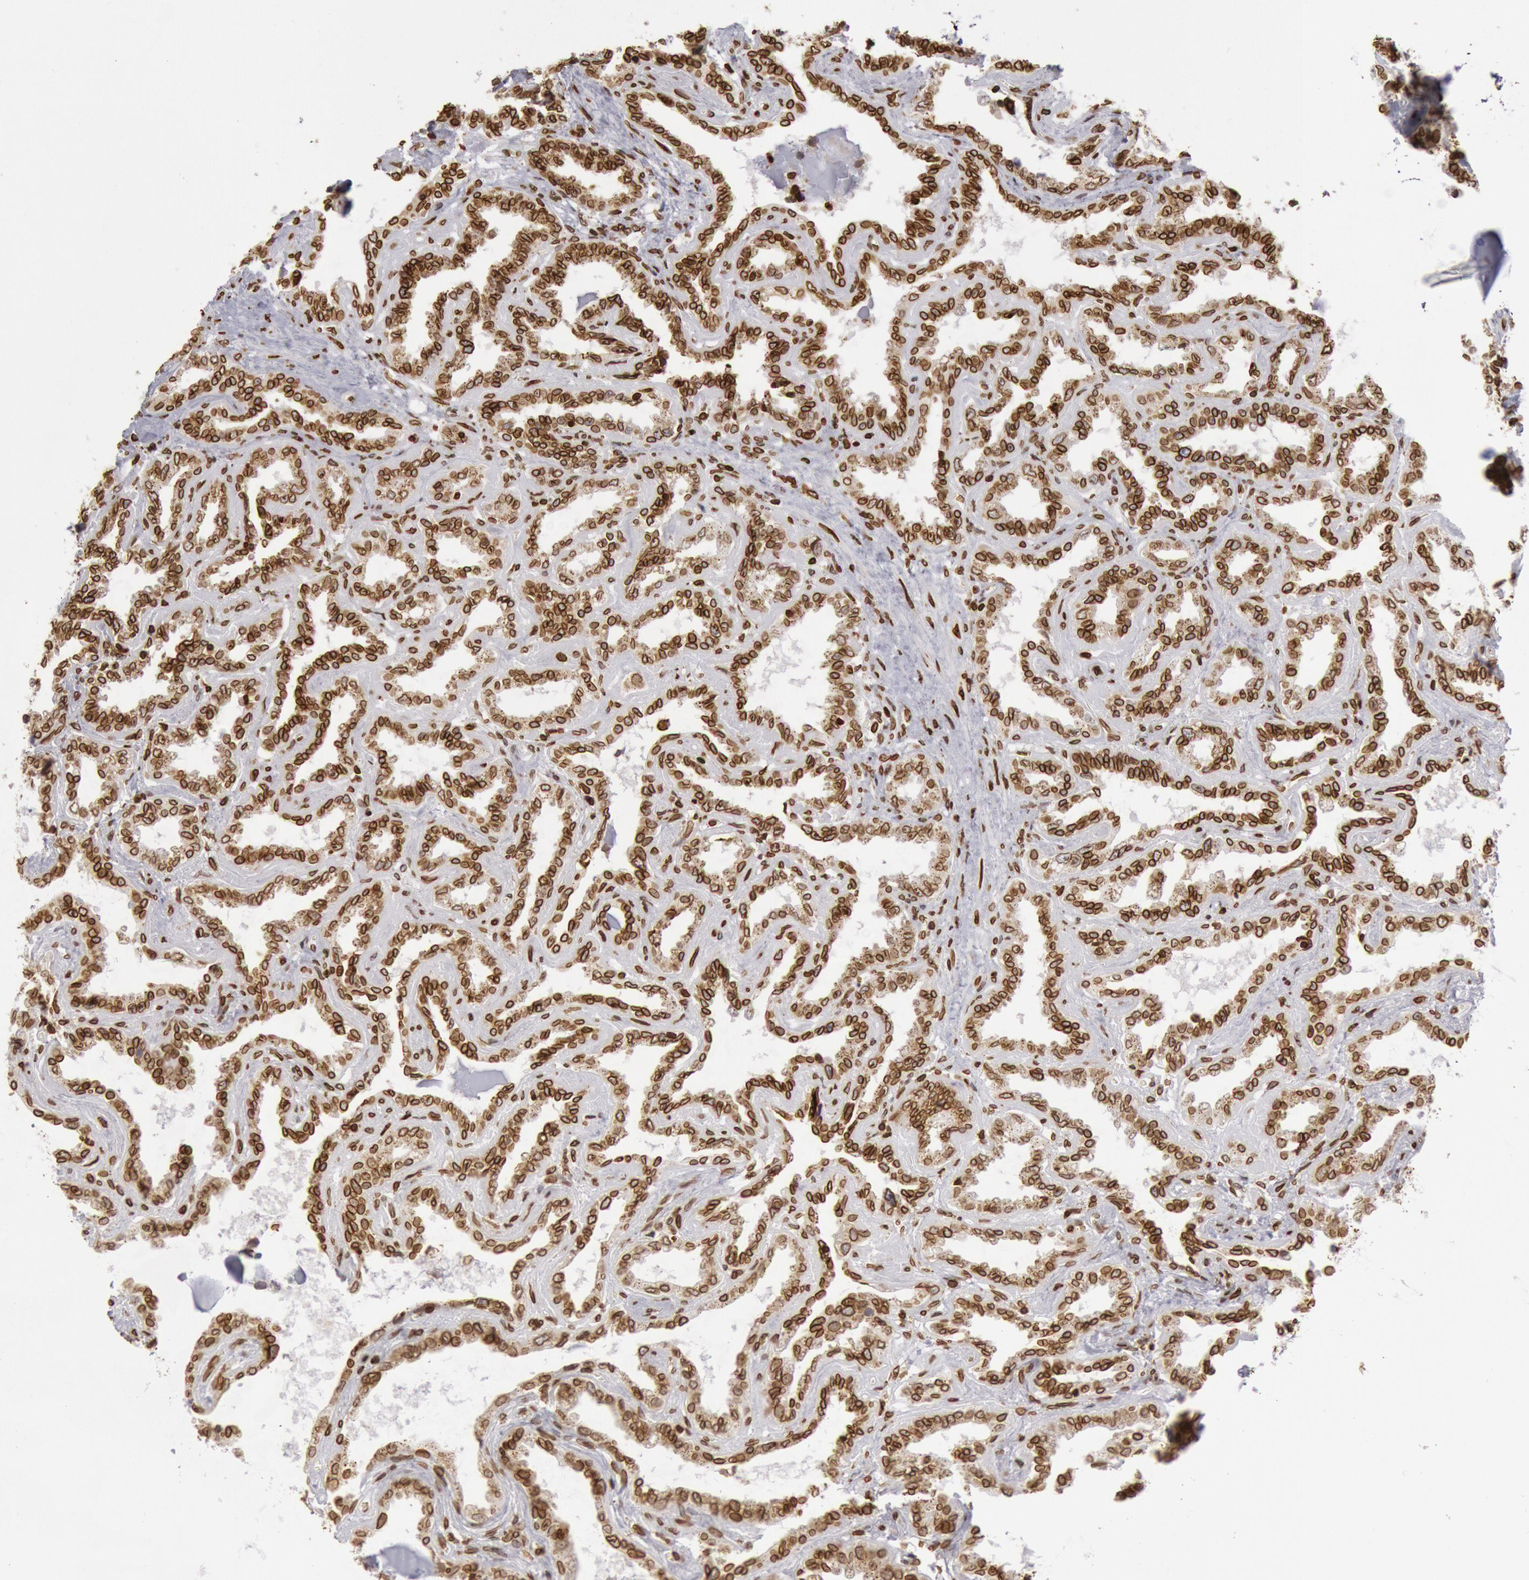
{"staining": {"intensity": "strong", "quantity": ">75%", "location": "nuclear"}, "tissue": "seminal vesicle", "cell_type": "Glandular cells", "image_type": "normal", "snomed": [{"axis": "morphology", "description": "Normal tissue, NOS"}, {"axis": "morphology", "description": "Inflammation, NOS"}, {"axis": "topography", "description": "Urinary bladder"}, {"axis": "topography", "description": "Prostate"}, {"axis": "topography", "description": "Seminal veicle"}], "caption": "The histopathology image shows immunohistochemical staining of normal seminal vesicle. There is strong nuclear expression is appreciated in approximately >75% of glandular cells. Using DAB (brown) and hematoxylin (blue) stains, captured at high magnification using brightfield microscopy.", "gene": "SUN2", "patient": {"sex": "male", "age": 82}}